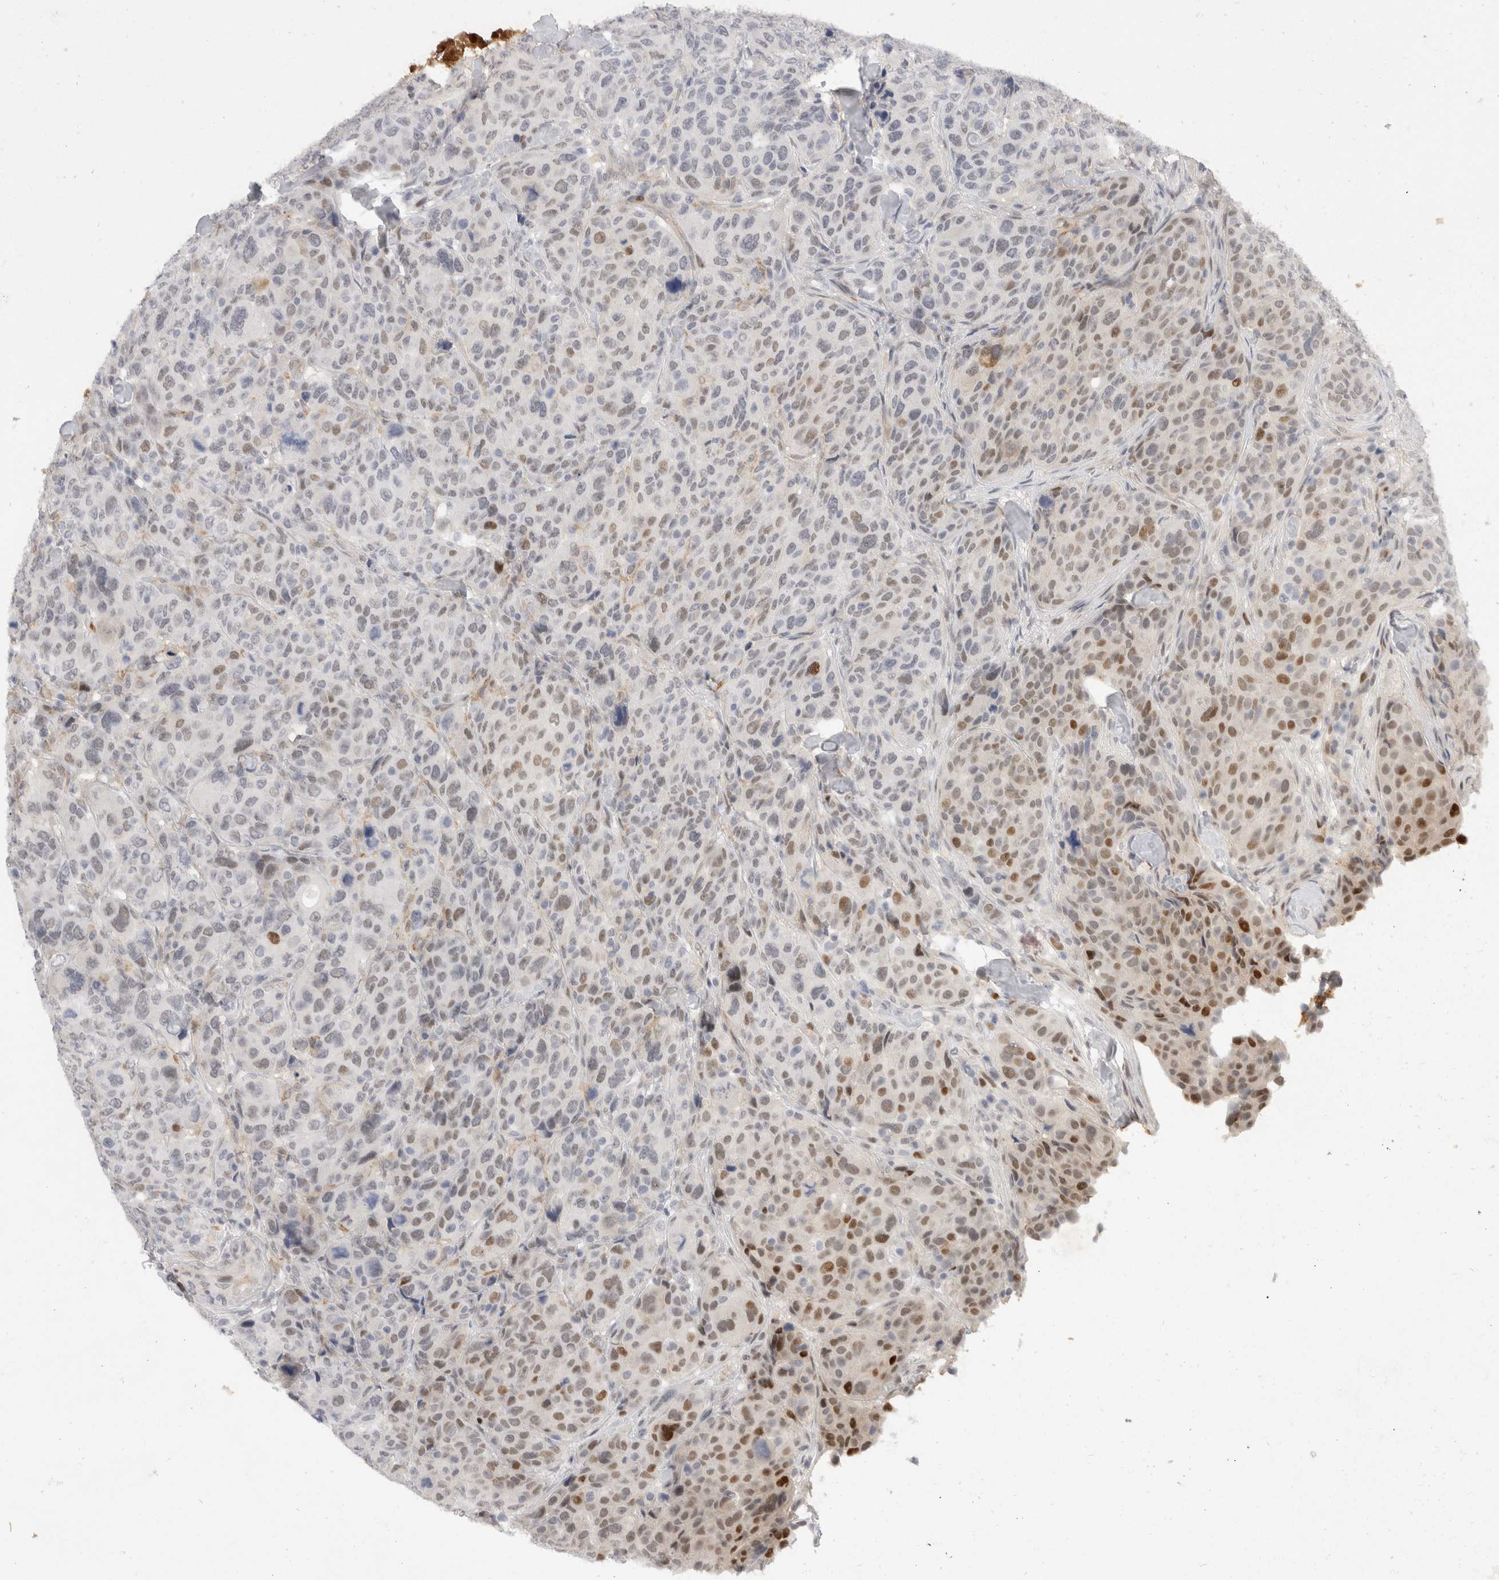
{"staining": {"intensity": "moderate", "quantity": "25%-75%", "location": "nuclear"}, "tissue": "breast cancer", "cell_type": "Tumor cells", "image_type": "cancer", "snomed": [{"axis": "morphology", "description": "Duct carcinoma"}, {"axis": "topography", "description": "Breast"}], "caption": "Immunohistochemical staining of human breast cancer displays medium levels of moderate nuclear protein positivity in approximately 25%-75% of tumor cells.", "gene": "TOM1L2", "patient": {"sex": "female", "age": 37}}